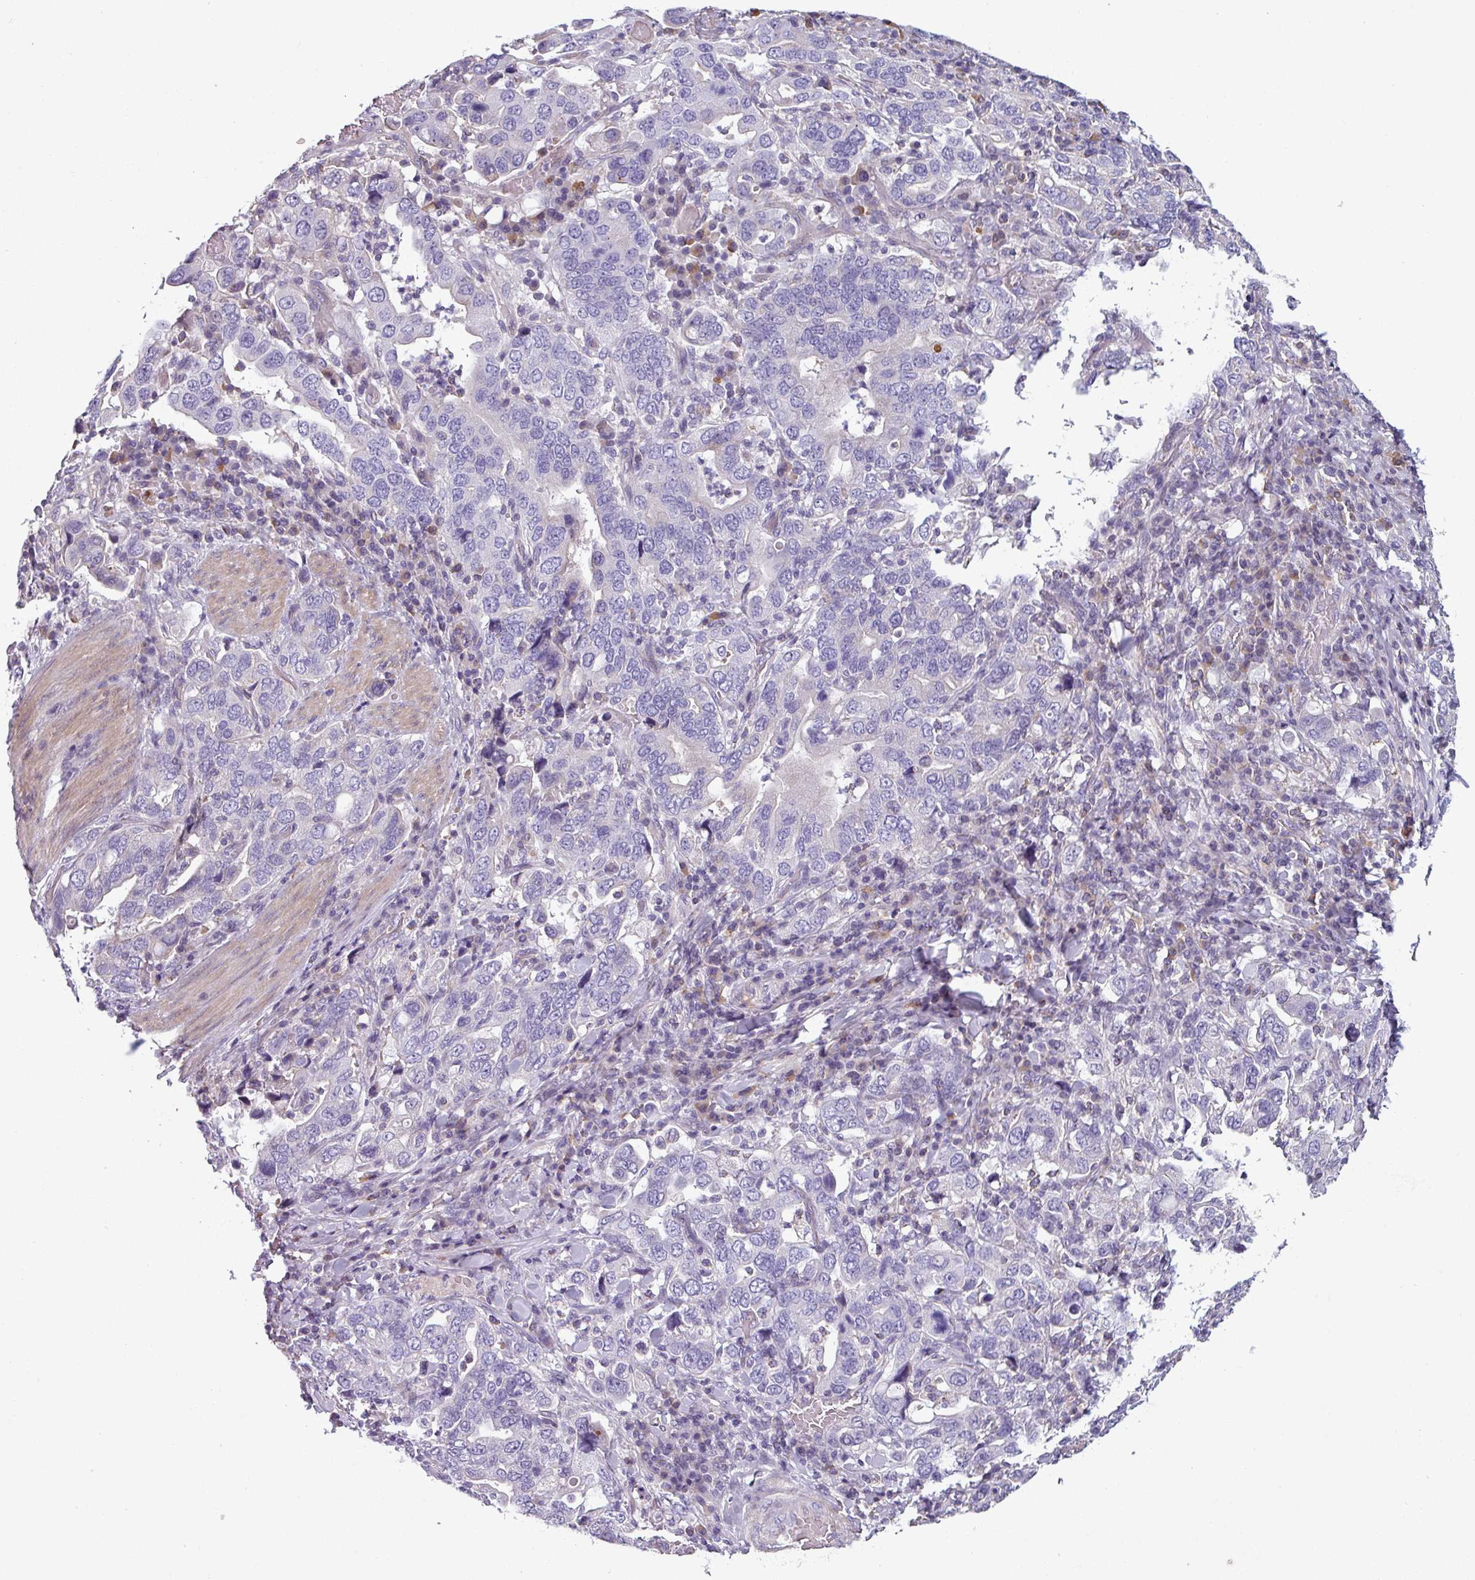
{"staining": {"intensity": "negative", "quantity": "none", "location": "none"}, "tissue": "stomach cancer", "cell_type": "Tumor cells", "image_type": "cancer", "snomed": [{"axis": "morphology", "description": "Adenocarcinoma, NOS"}, {"axis": "topography", "description": "Stomach, upper"}], "caption": "The image exhibits no staining of tumor cells in adenocarcinoma (stomach). (IHC, brightfield microscopy, high magnification).", "gene": "TMEM132A", "patient": {"sex": "male", "age": 62}}